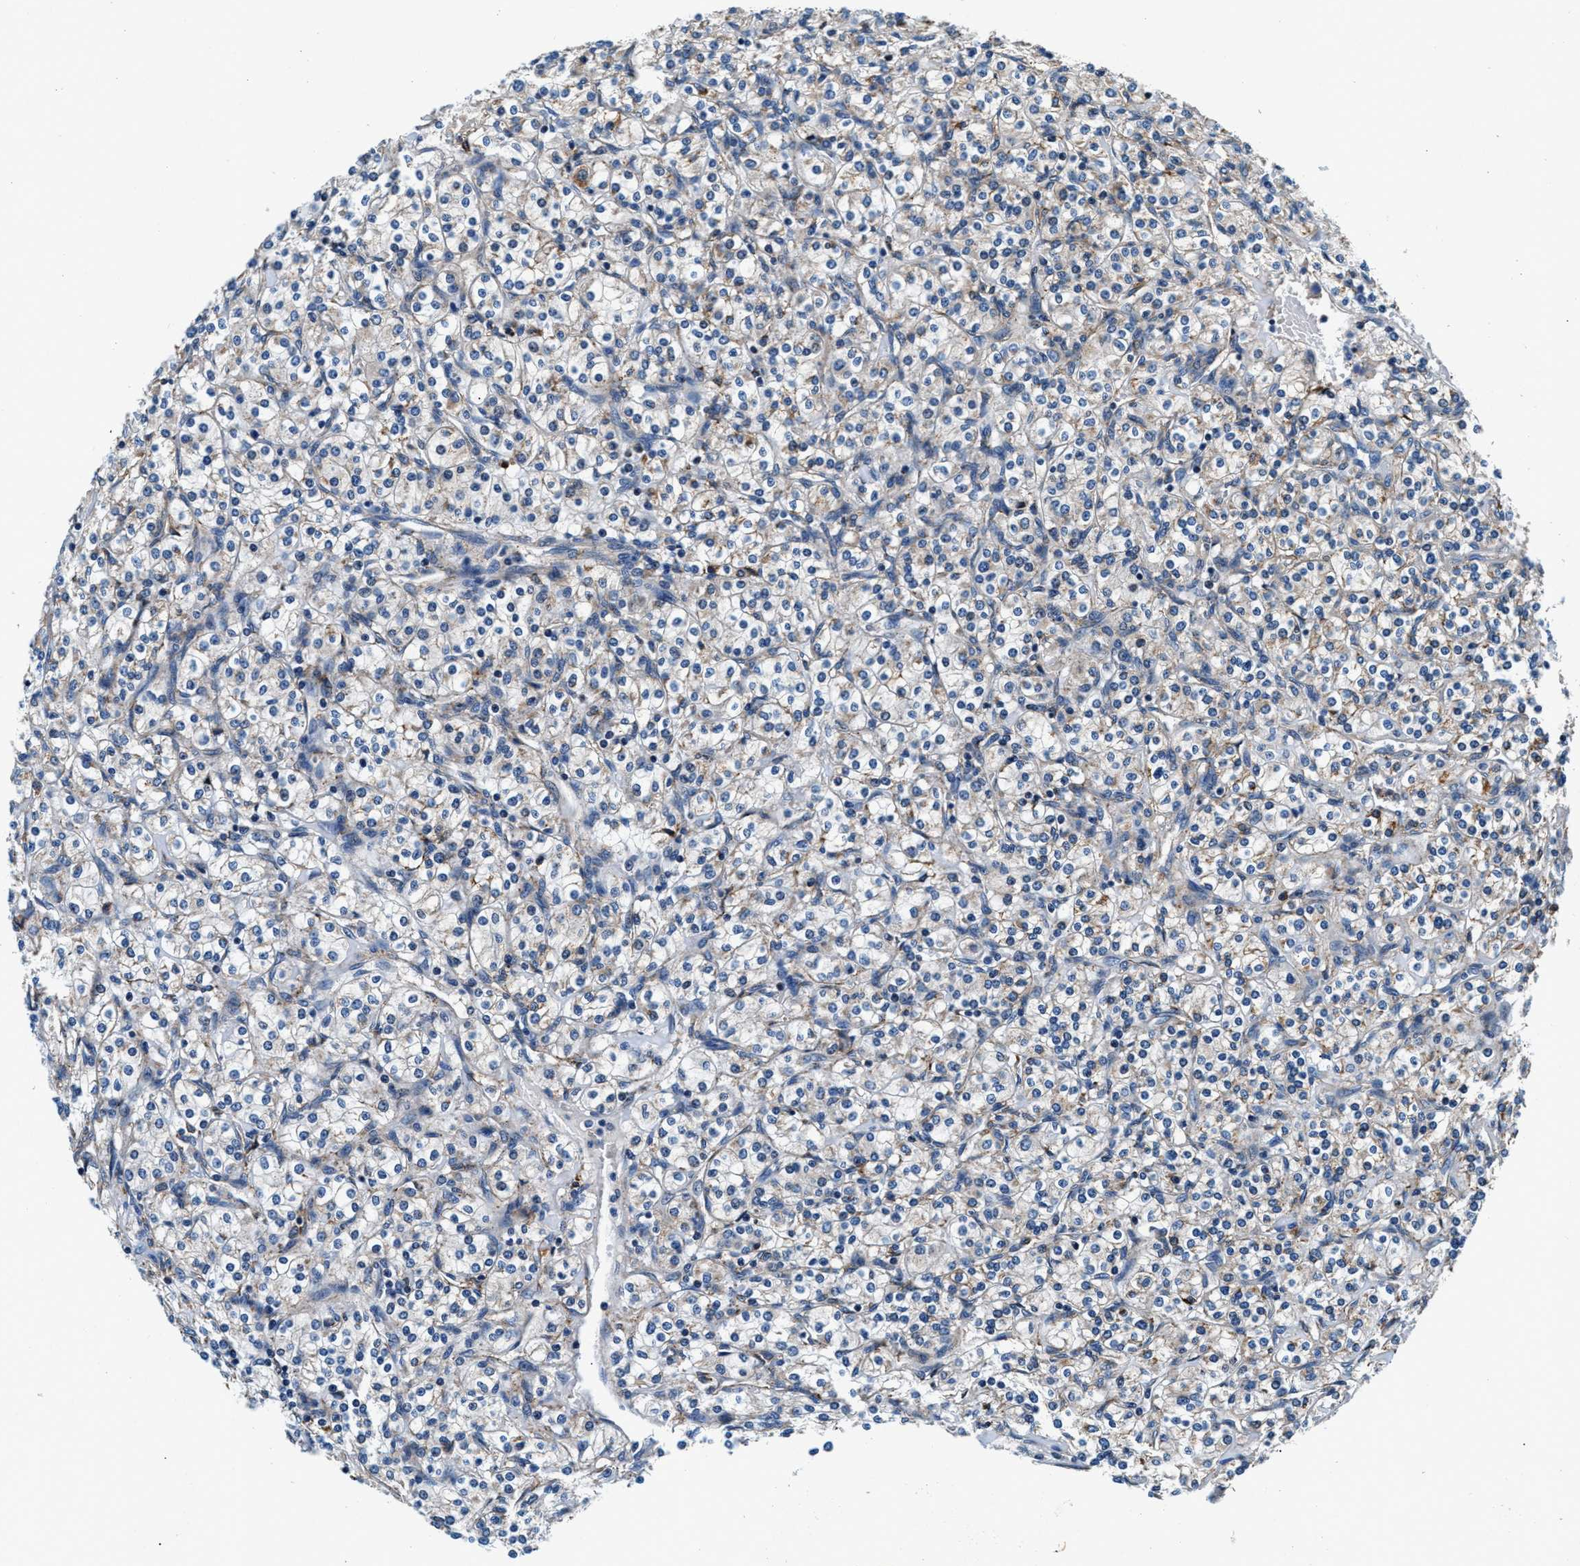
{"staining": {"intensity": "weak", "quantity": "25%-75%", "location": "cytoplasmic/membranous"}, "tissue": "renal cancer", "cell_type": "Tumor cells", "image_type": "cancer", "snomed": [{"axis": "morphology", "description": "Adenocarcinoma, NOS"}, {"axis": "topography", "description": "Kidney"}], "caption": "This micrograph shows renal cancer stained with immunohistochemistry to label a protein in brown. The cytoplasmic/membranous of tumor cells show weak positivity for the protein. Nuclei are counter-stained blue.", "gene": "SLFN11", "patient": {"sex": "male", "age": 77}}